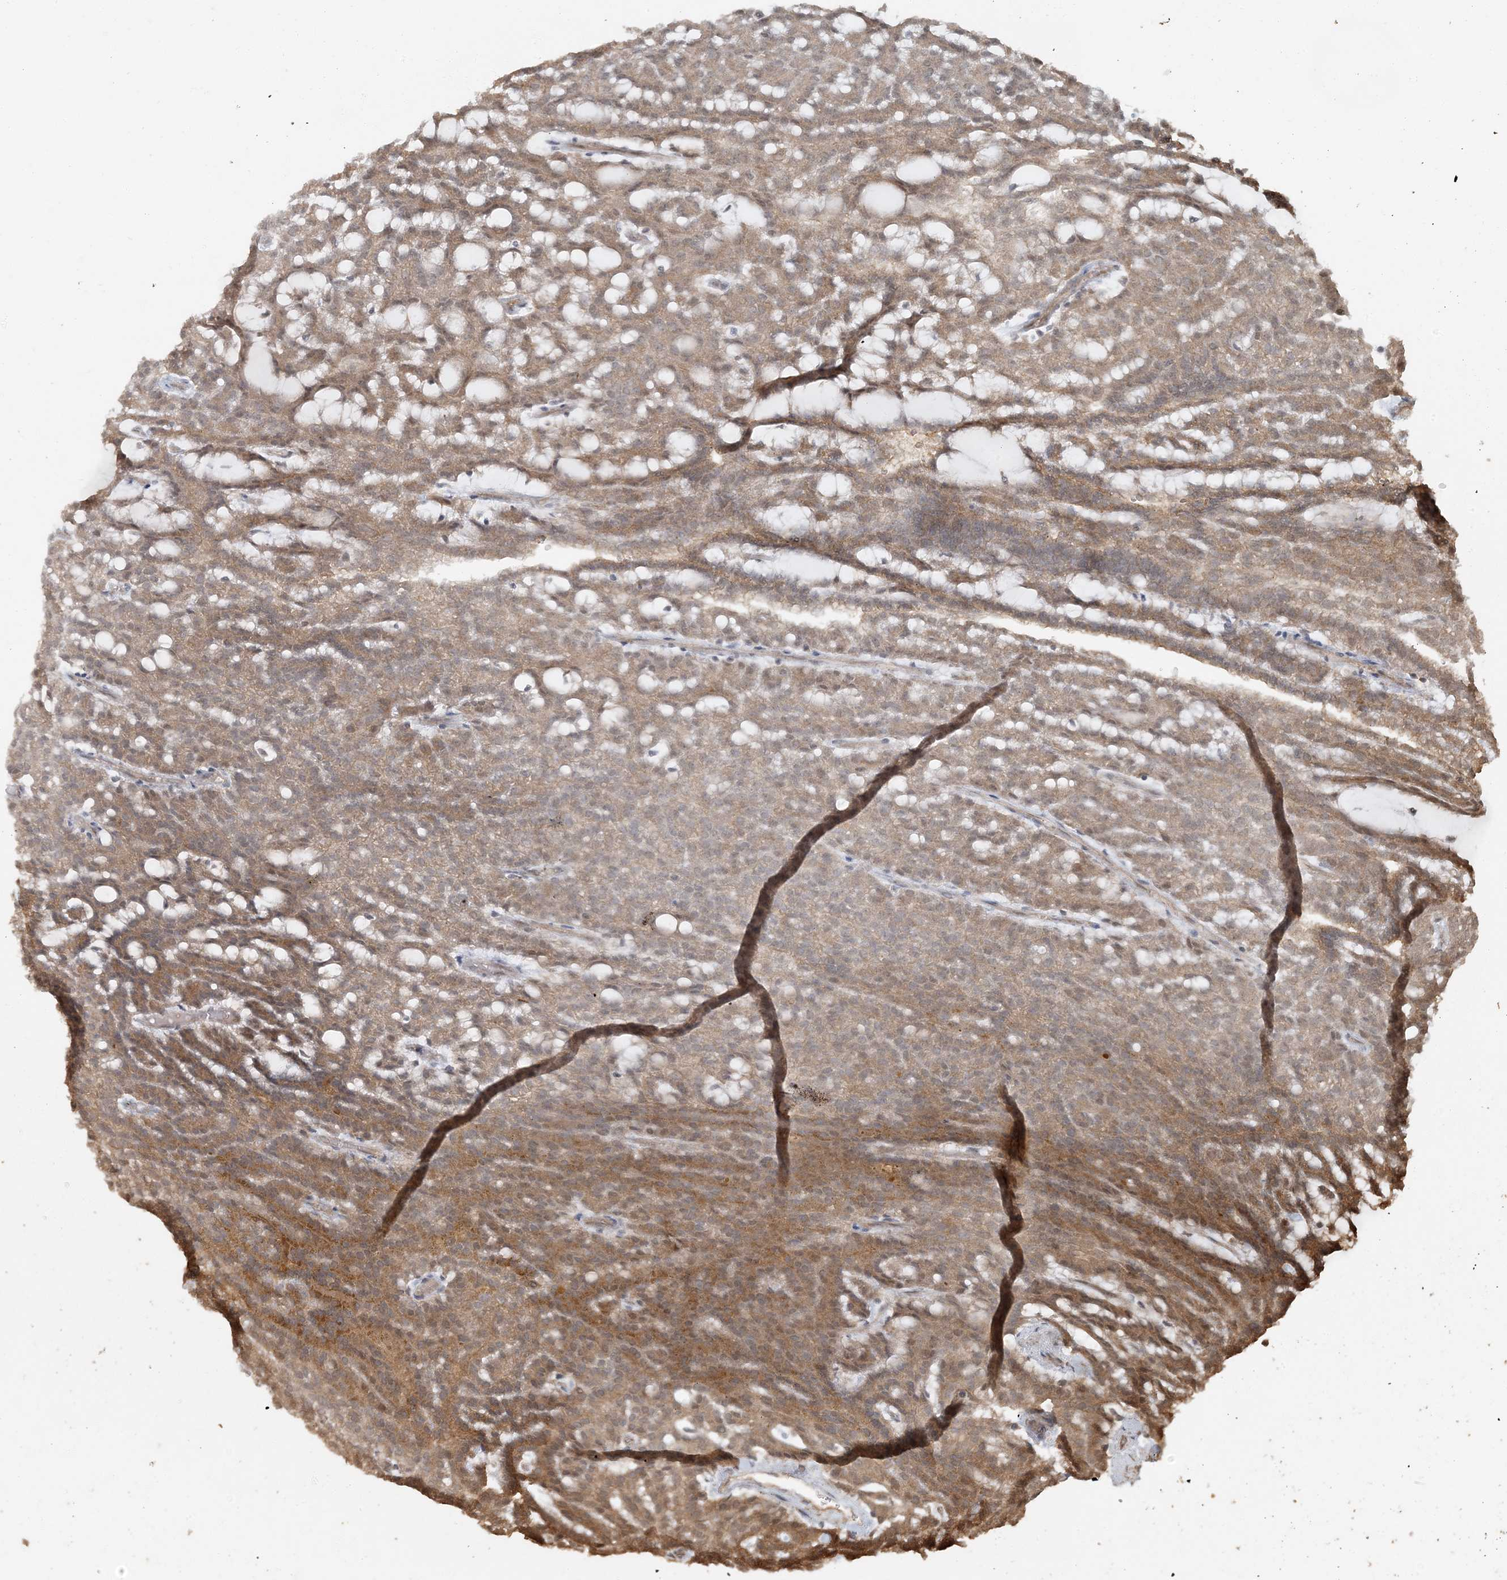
{"staining": {"intensity": "moderate", "quantity": ">75%", "location": "cytoplasmic/membranous"}, "tissue": "renal cancer", "cell_type": "Tumor cells", "image_type": "cancer", "snomed": [{"axis": "morphology", "description": "Adenocarcinoma, NOS"}, {"axis": "topography", "description": "Kidney"}], "caption": "Protein expression analysis of human renal adenocarcinoma reveals moderate cytoplasmic/membranous expression in about >75% of tumor cells.", "gene": "AK9", "patient": {"sex": "male", "age": 63}}